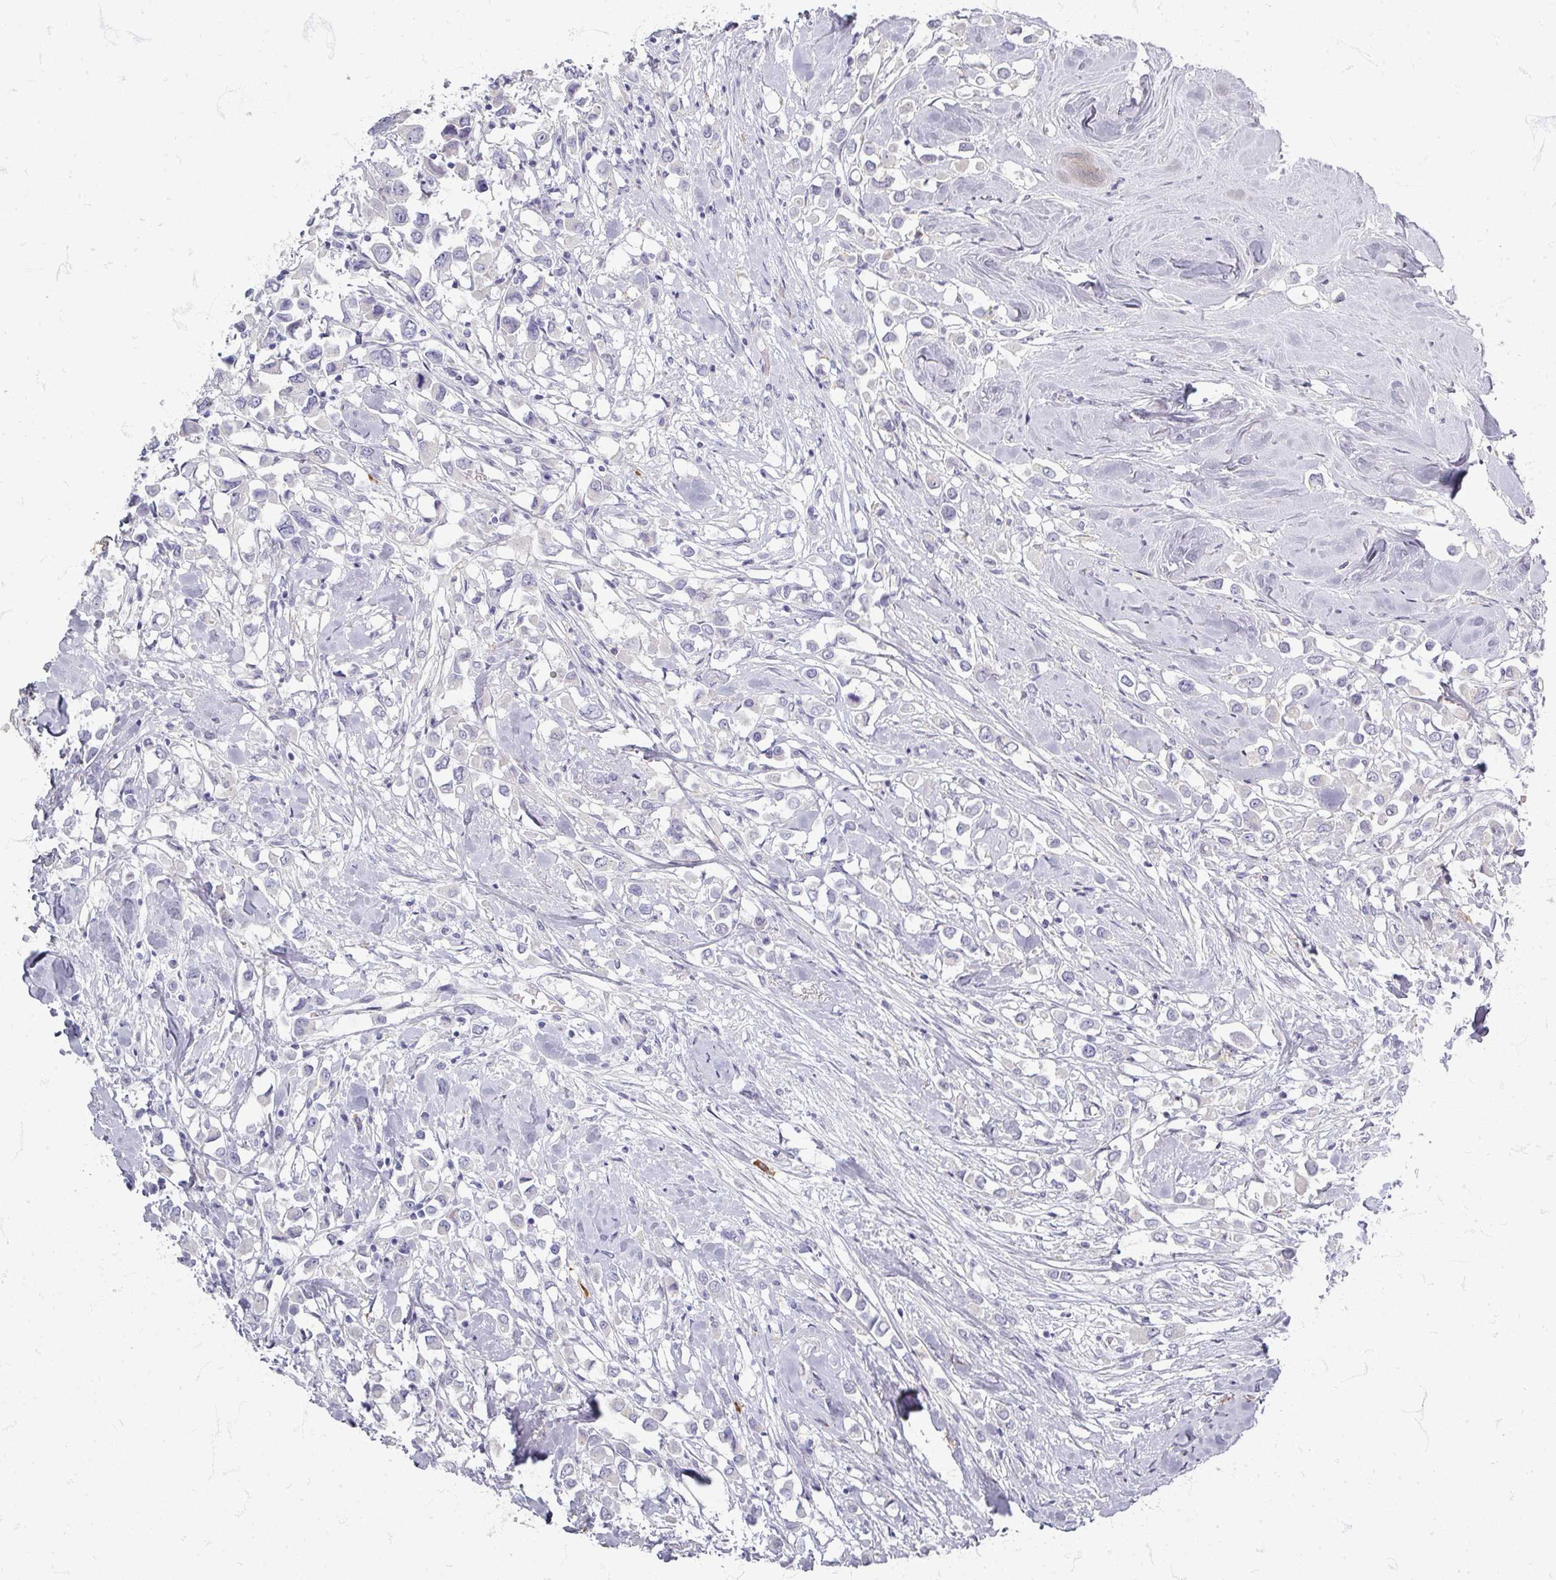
{"staining": {"intensity": "negative", "quantity": "none", "location": "none"}, "tissue": "breast cancer", "cell_type": "Tumor cells", "image_type": "cancer", "snomed": [{"axis": "morphology", "description": "Duct carcinoma"}, {"axis": "topography", "description": "Breast"}], "caption": "There is no significant staining in tumor cells of breast invasive ductal carcinoma.", "gene": "ZNF878", "patient": {"sex": "female", "age": 61}}